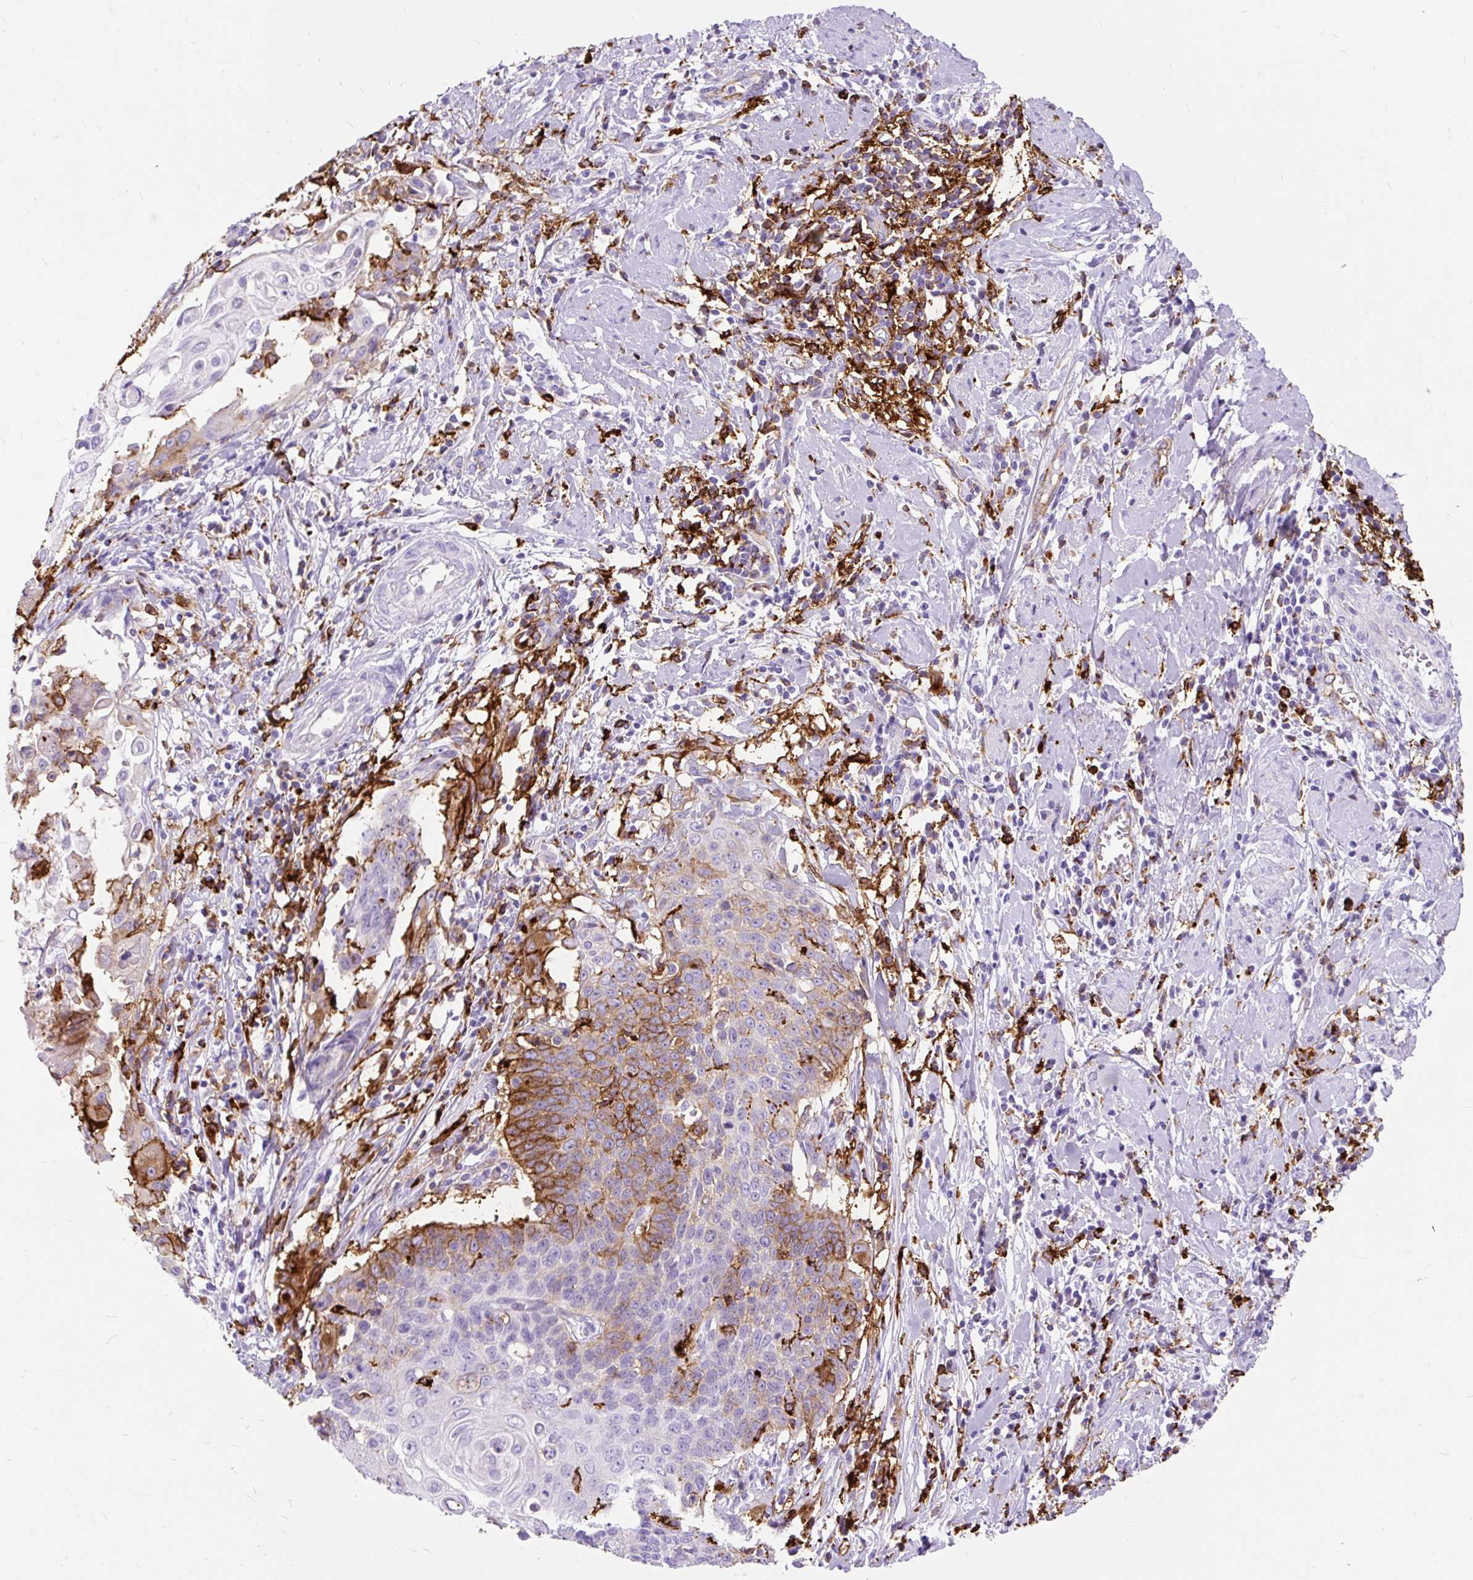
{"staining": {"intensity": "moderate", "quantity": "25%-75%", "location": "cytoplasmic/membranous"}, "tissue": "cervical cancer", "cell_type": "Tumor cells", "image_type": "cancer", "snomed": [{"axis": "morphology", "description": "Squamous cell carcinoma, NOS"}, {"axis": "topography", "description": "Cervix"}], "caption": "This micrograph demonstrates cervical cancer stained with immunohistochemistry (IHC) to label a protein in brown. The cytoplasmic/membranous of tumor cells show moderate positivity for the protein. Nuclei are counter-stained blue.", "gene": "HLA-DRA", "patient": {"sex": "female", "age": 39}}